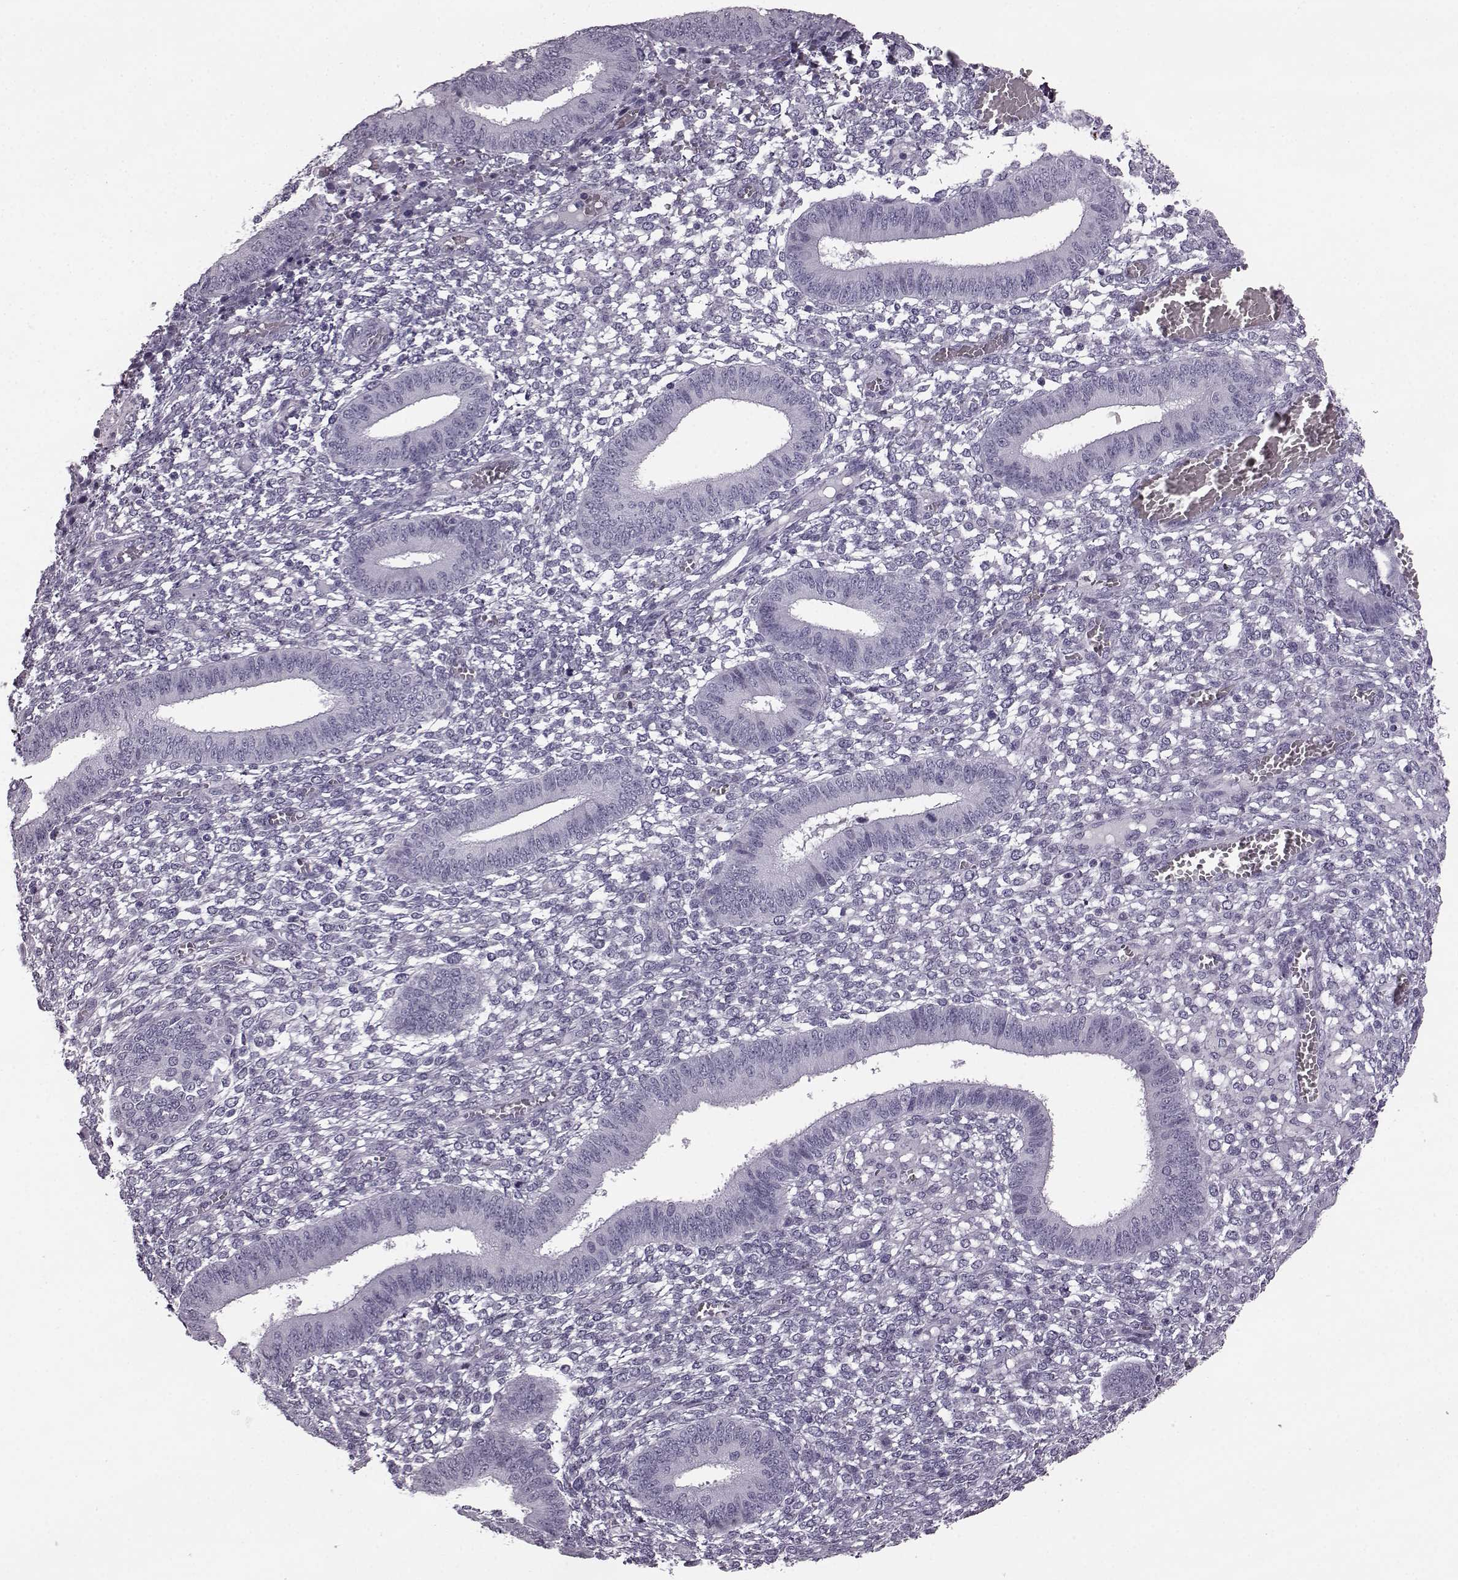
{"staining": {"intensity": "negative", "quantity": "none", "location": "none"}, "tissue": "endometrium", "cell_type": "Cells in endometrial stroma", "image_type": "normal", "snomed": [{"axis": "morphology", "description": "Normal tissue, NOS"}, {"axis": "topography", "description": "Endometrium"}], "caption": "Photomicrograph shows no protein positivity in cells in endometrial stroma of benign endometrium. The staining was performed using DAB to visualize the protein expression in brown, while the nuclei were stained in blue with hematoxylin (Magnification: 20x).", "gene": "JSRP1", "patient": {"sex": "female", "age": 42}}